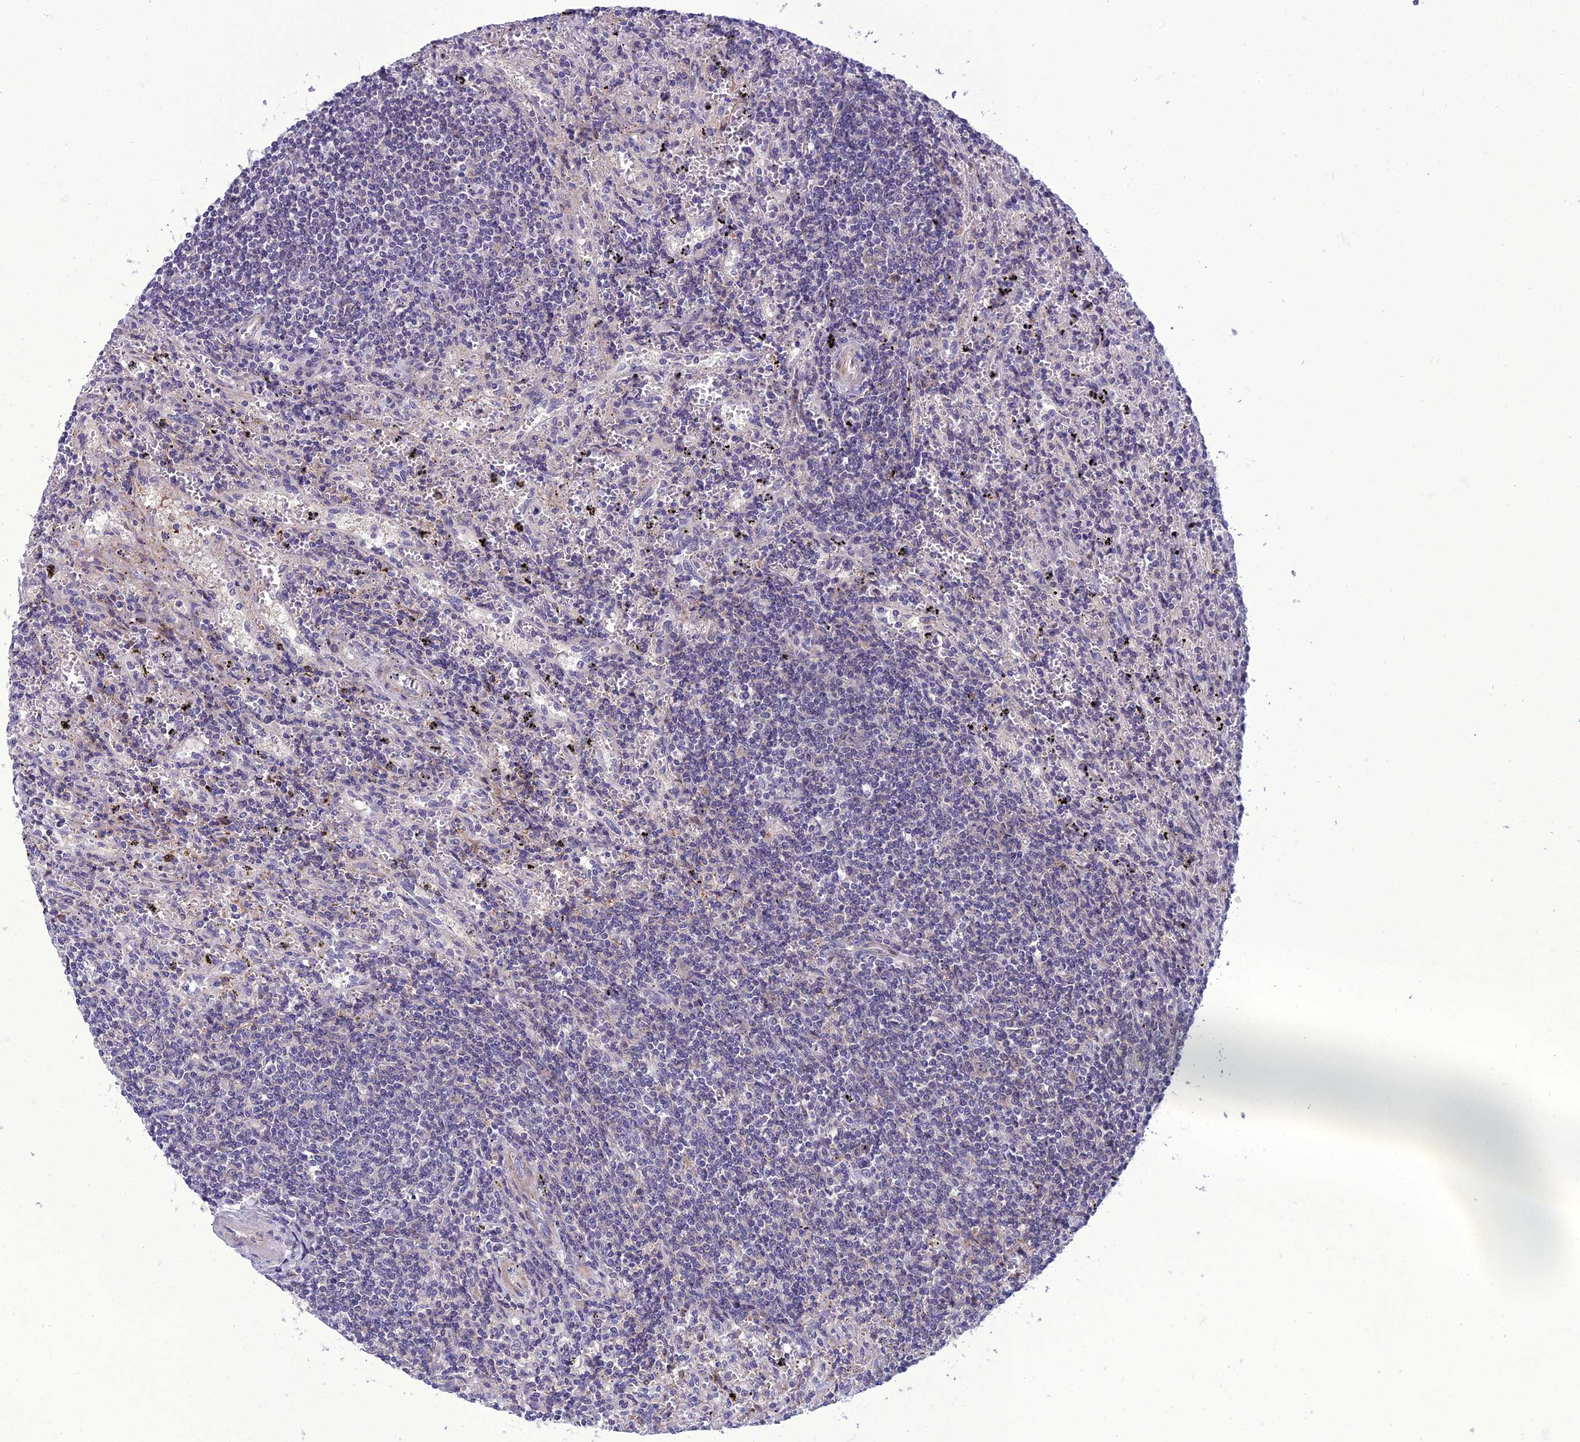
{"staining": {"intensity": "negative", "quantity": "none", "location": "none"}, "tissue": "lymphoma", "cell_type": "Tumor cells", "image_type": "cancer", "snomed": [{"axis": "morphology", "description": "Malignant lymphoma, non-Hodgkin's type, Low grade"}, {"axis": "topography", "description": "Spleen"}], "caption": "There is no significant staining in tumor cells of lymphoma.", "gene": "GAB4", "patient": {"sex": "male", "age": 76}}